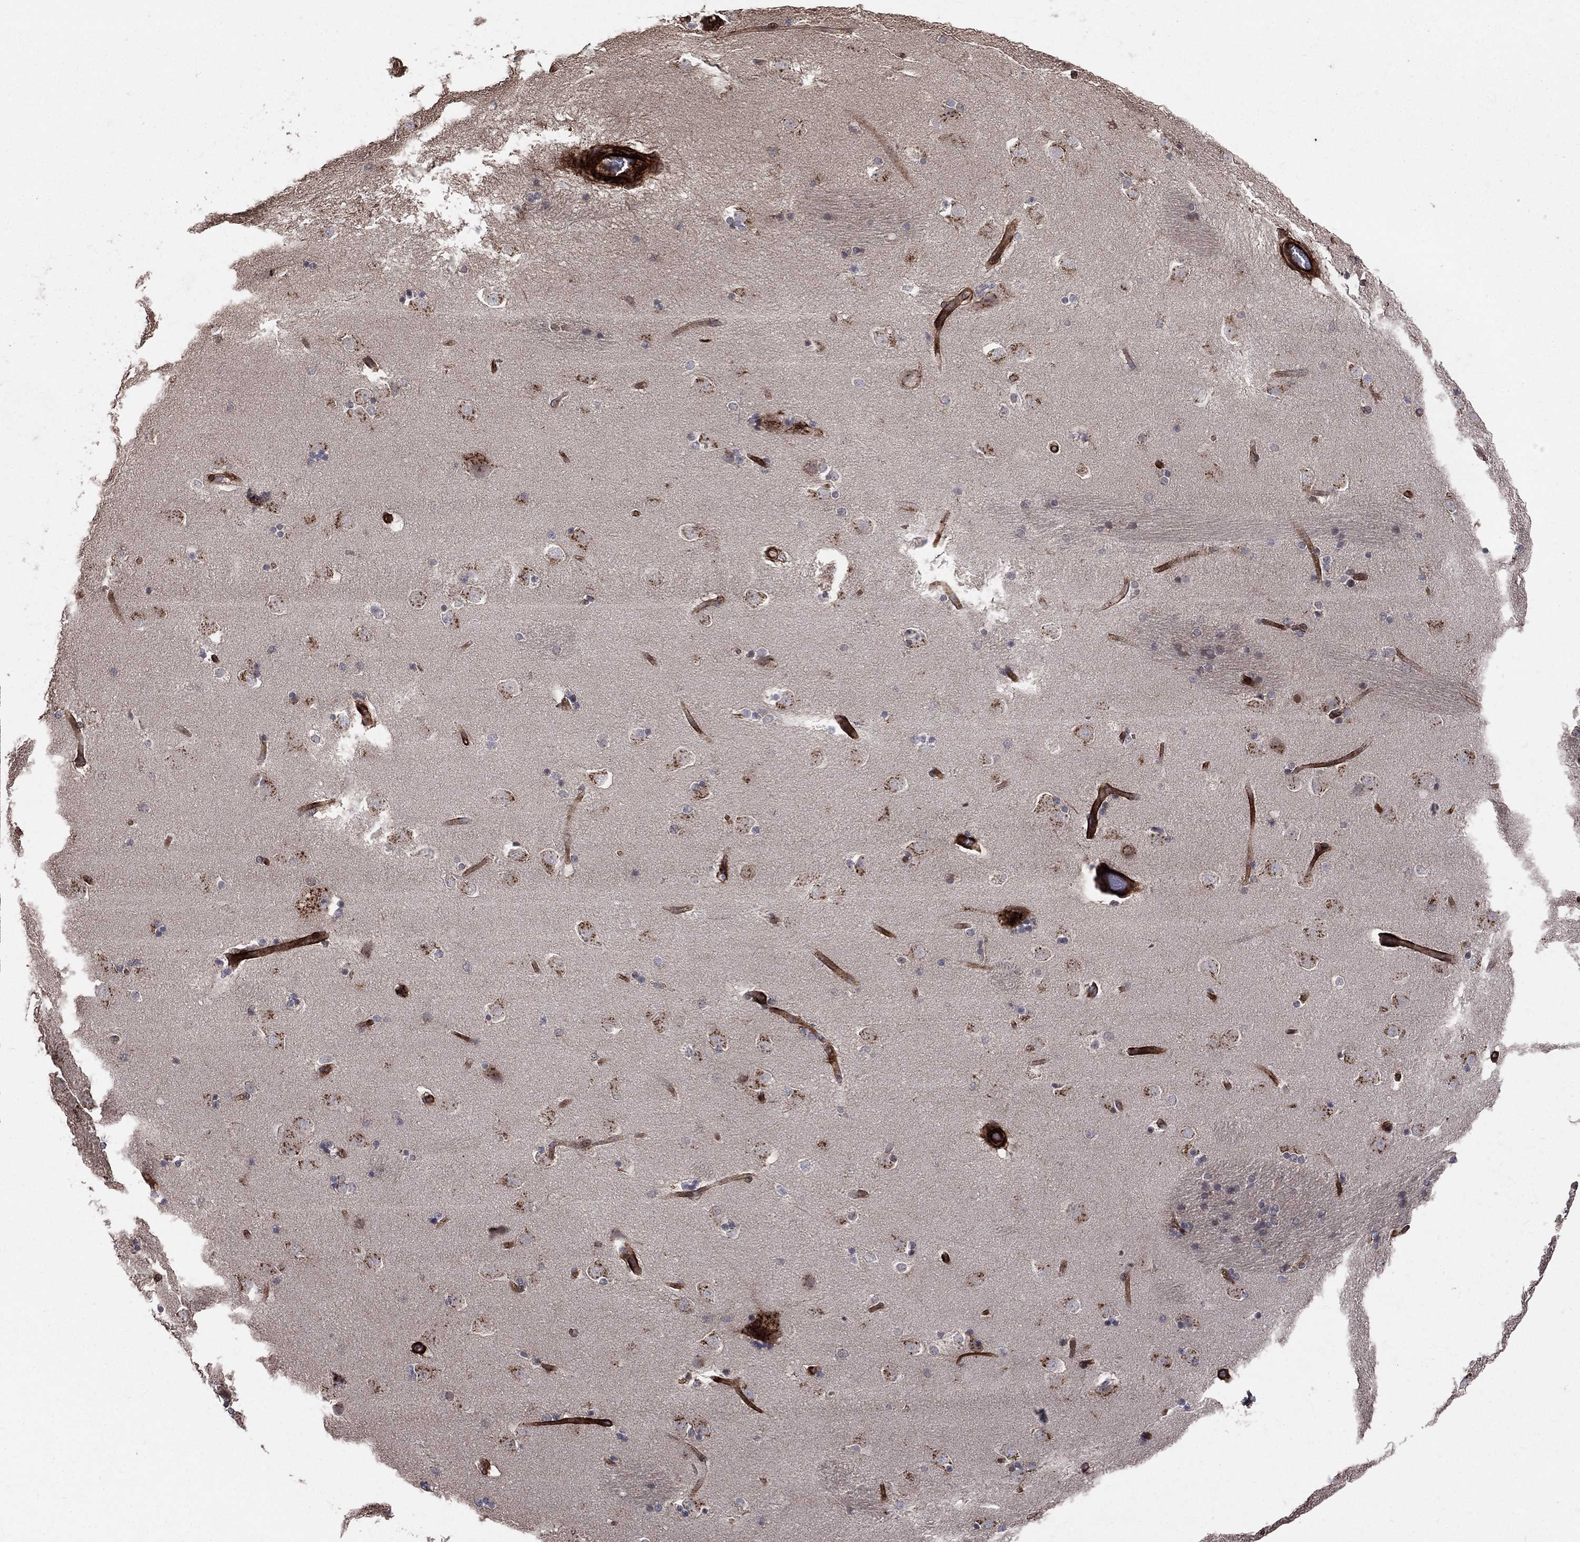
{"staining": {"intensity": "moderate", "quantity": "<25%", "location": "cytoplasmic/membranous"}, "tissue": "caudate", "cell_type": "Glial cells", "image_type": "normal", "snomed": [{"axis": "morphology", "description": "Normal tissue, NOS"}, {"axis": "topography", "description": "Lateral ventricle wall"}], "caption": "Protein expression analysis of unremarkable caudate exhibits moderate cytoplasmic/membranous expression in approximately <25% of glial cells.", "gene": "ENTPD1", "patient": {"sex": "male", "age": 51}}